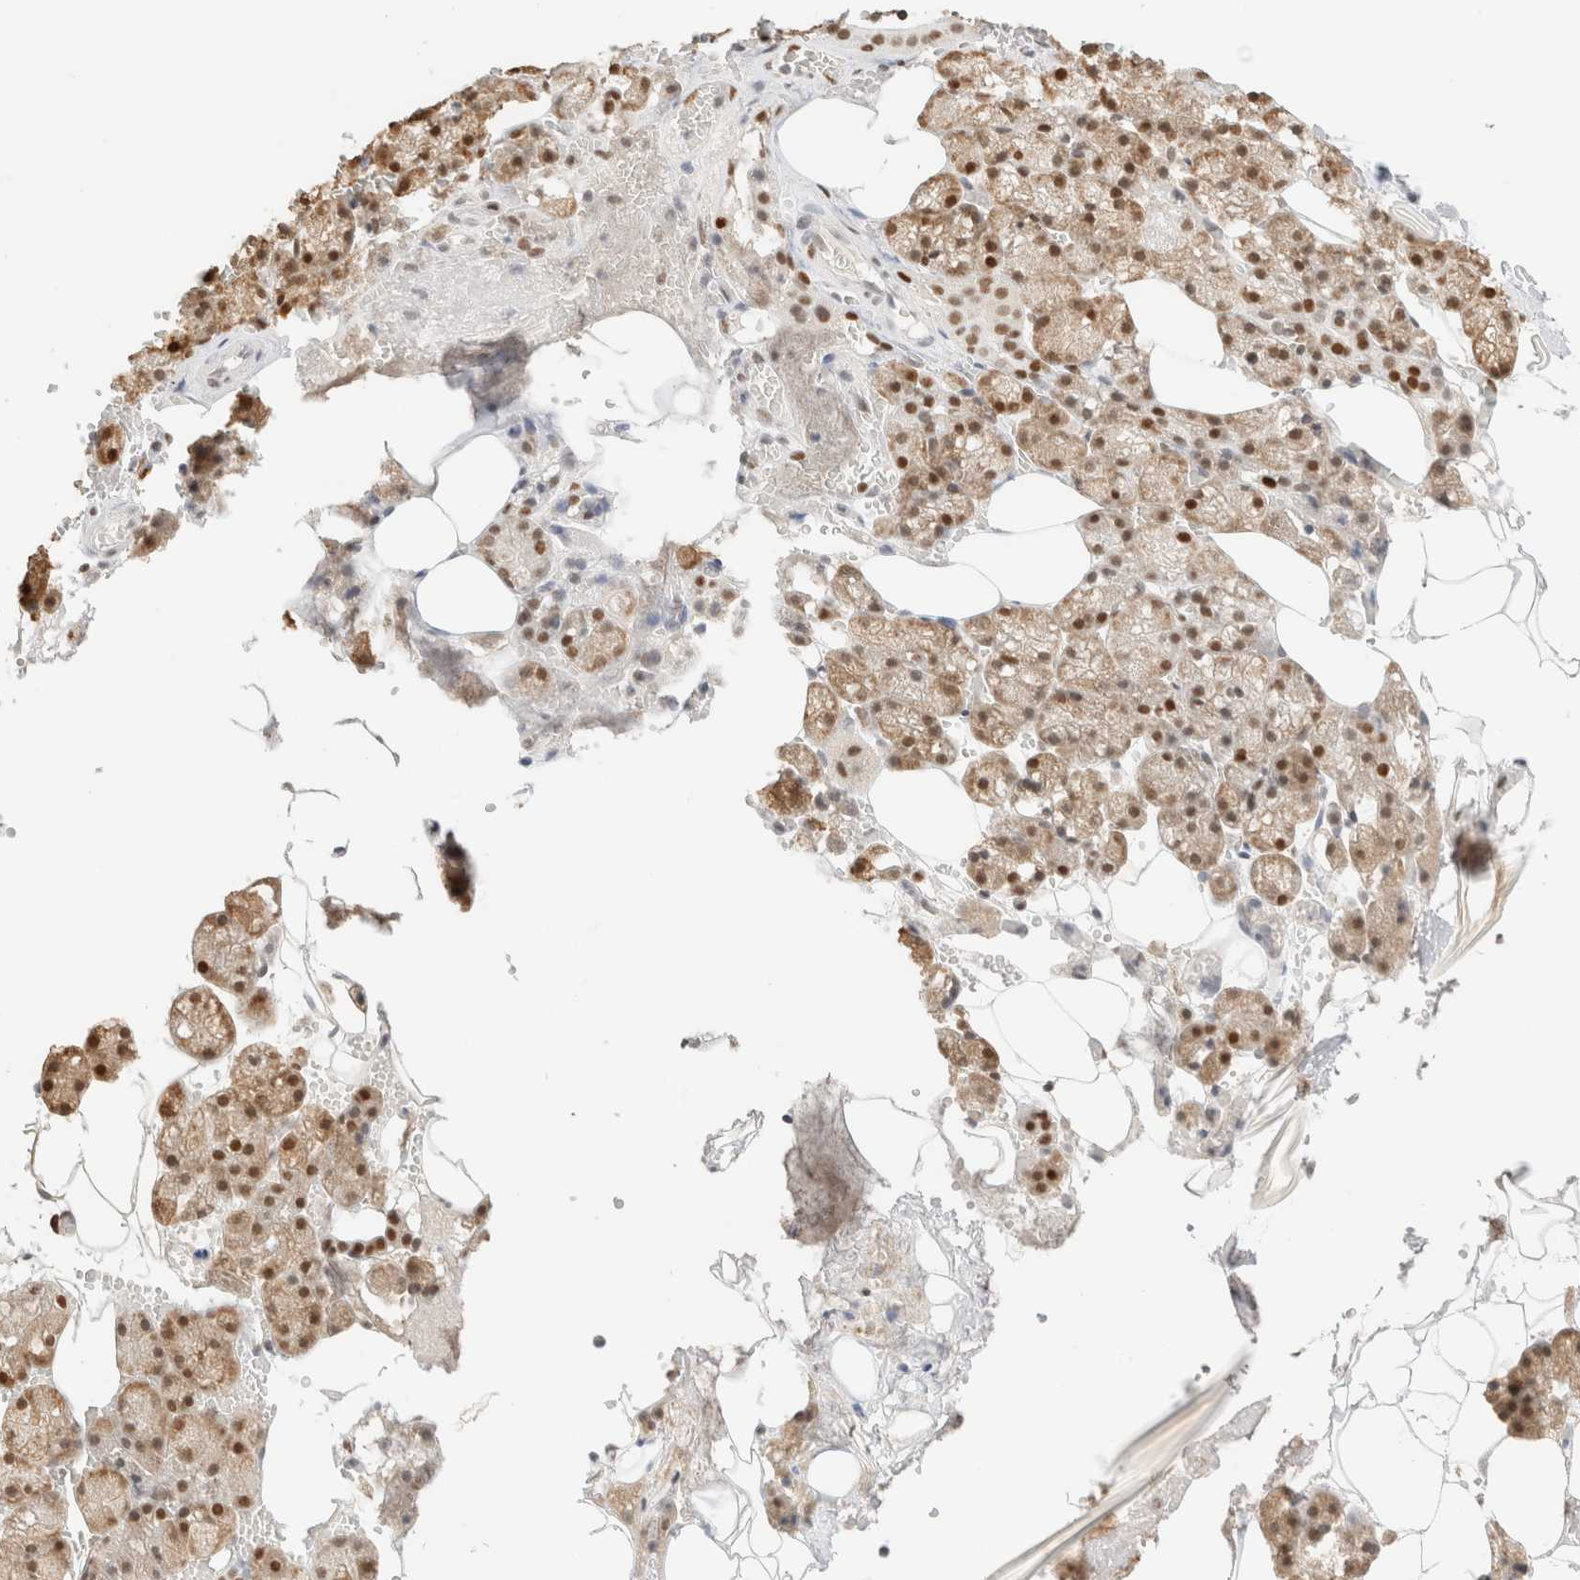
{"staining": {"intensity": "moderate", "quantity": ">75%", "location": "nuclear"}, "tissue": "salivary gland", "cell_type": "Glandular cells", "image_type": "normal", "snomed": [{"axis": "morphology", "description": "Normal tissue, NOS"}, {"axis": "topography", "description": "Salivary gland"}], "caption": "DAB immunohistochemical staining of benign human salivary gland exhibits moderate nuclear protein staining in about >75% of glandular cells. (brown staining indicates protein expression, while blue staining denotes nuclei).", "gene": "DDB2", "patient": {"sex": "male", "age": 62}}